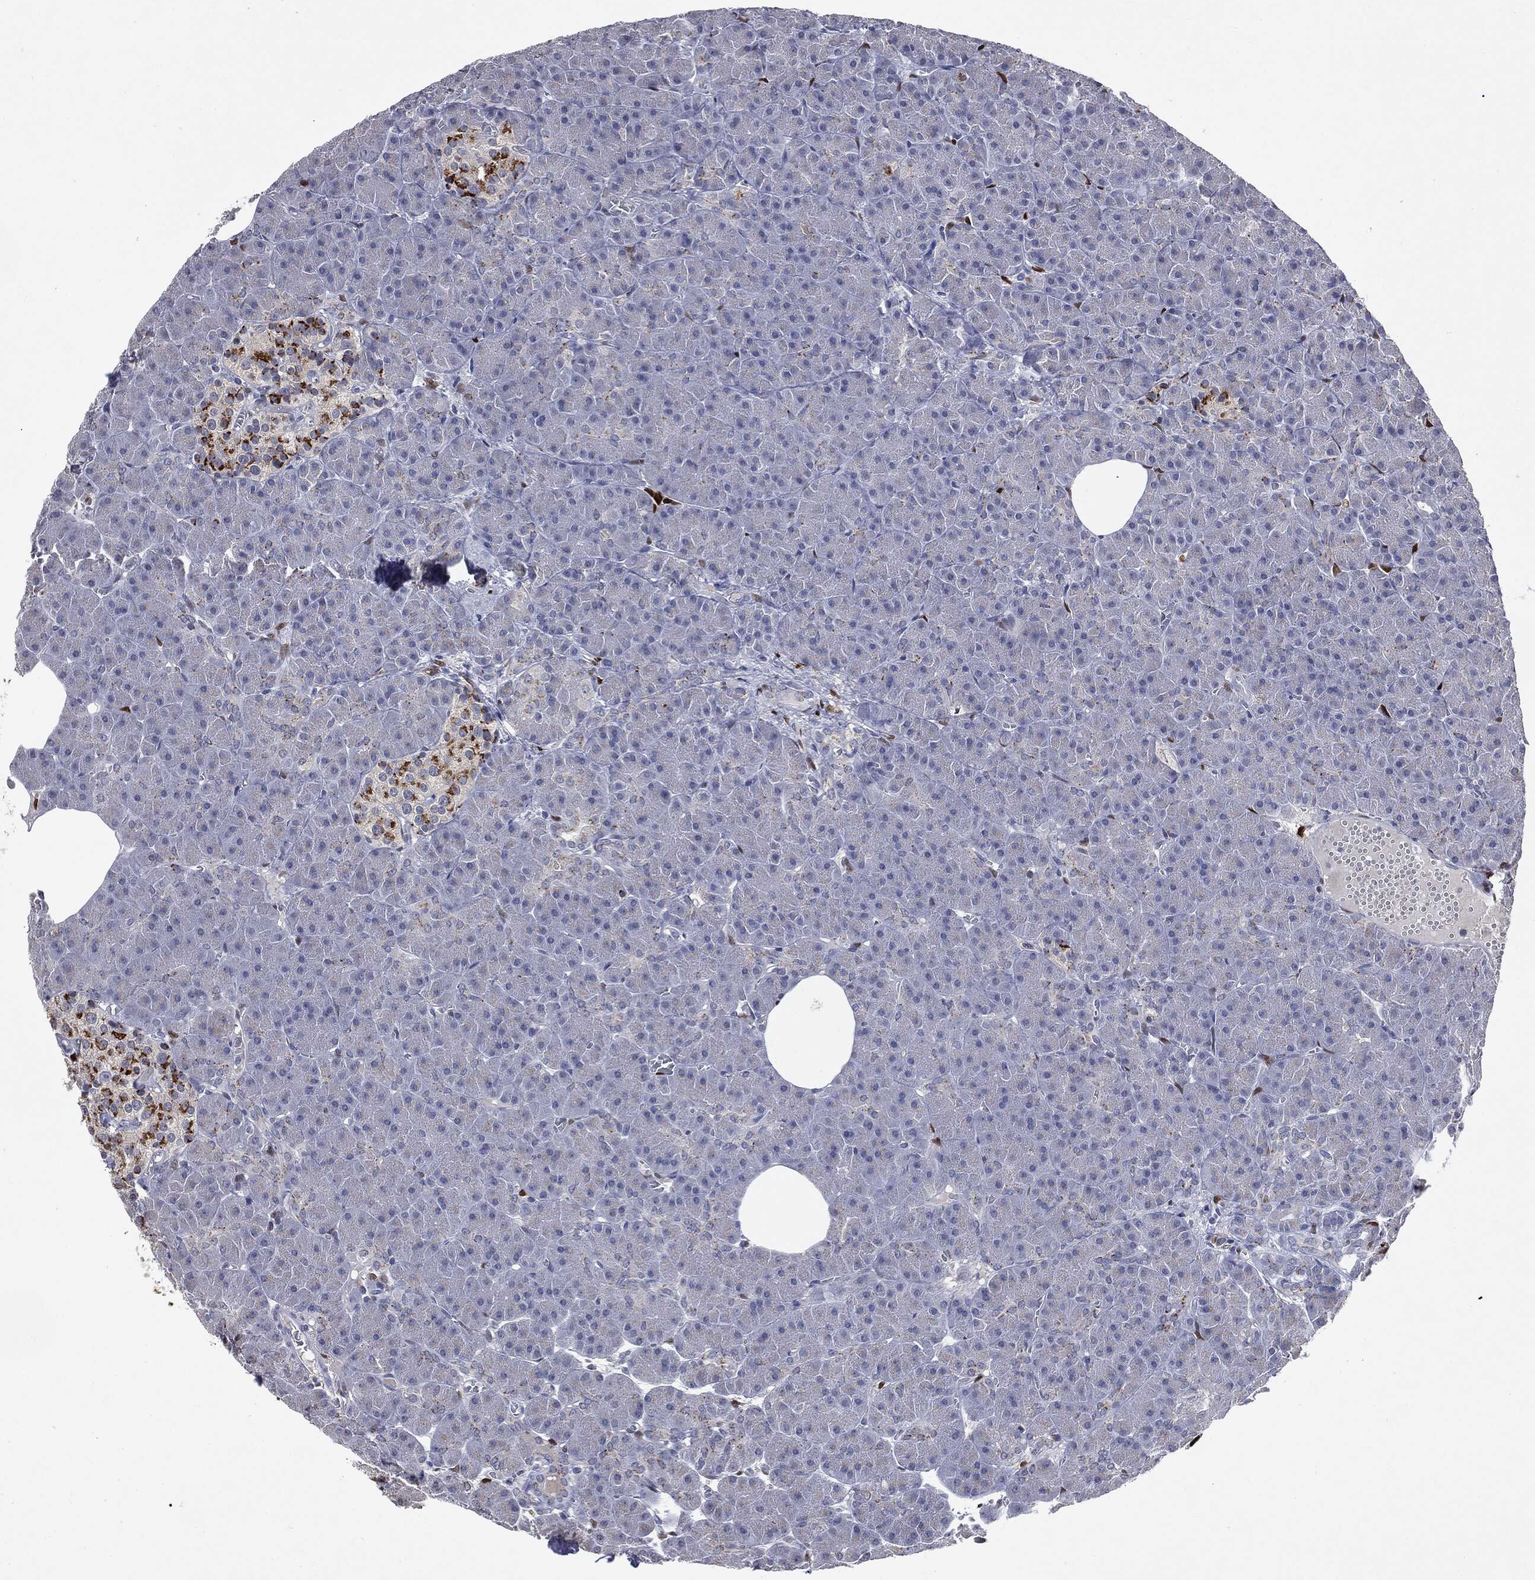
{"staining": {"intensity": "negative", "quantity": "none", "location": "none"}, "tissue": "pancreas", "cell_type": "Exocrine glandular cells", "image_type": "normal", "snomed": [{"axis": "morphology", "description": "Normal tissue, NOS"}, {"axis": "topography", "description": "Pancreas"}], "caption": "Protein analysis of benign pancreas demonstrates no significant positivity in exocrine glandular cells. (DAB immunohistochemistry visualized using brightfield microscopy, high magnification).", "gene": "CASD1", "patient": {"sex": "male", "age": 61}}